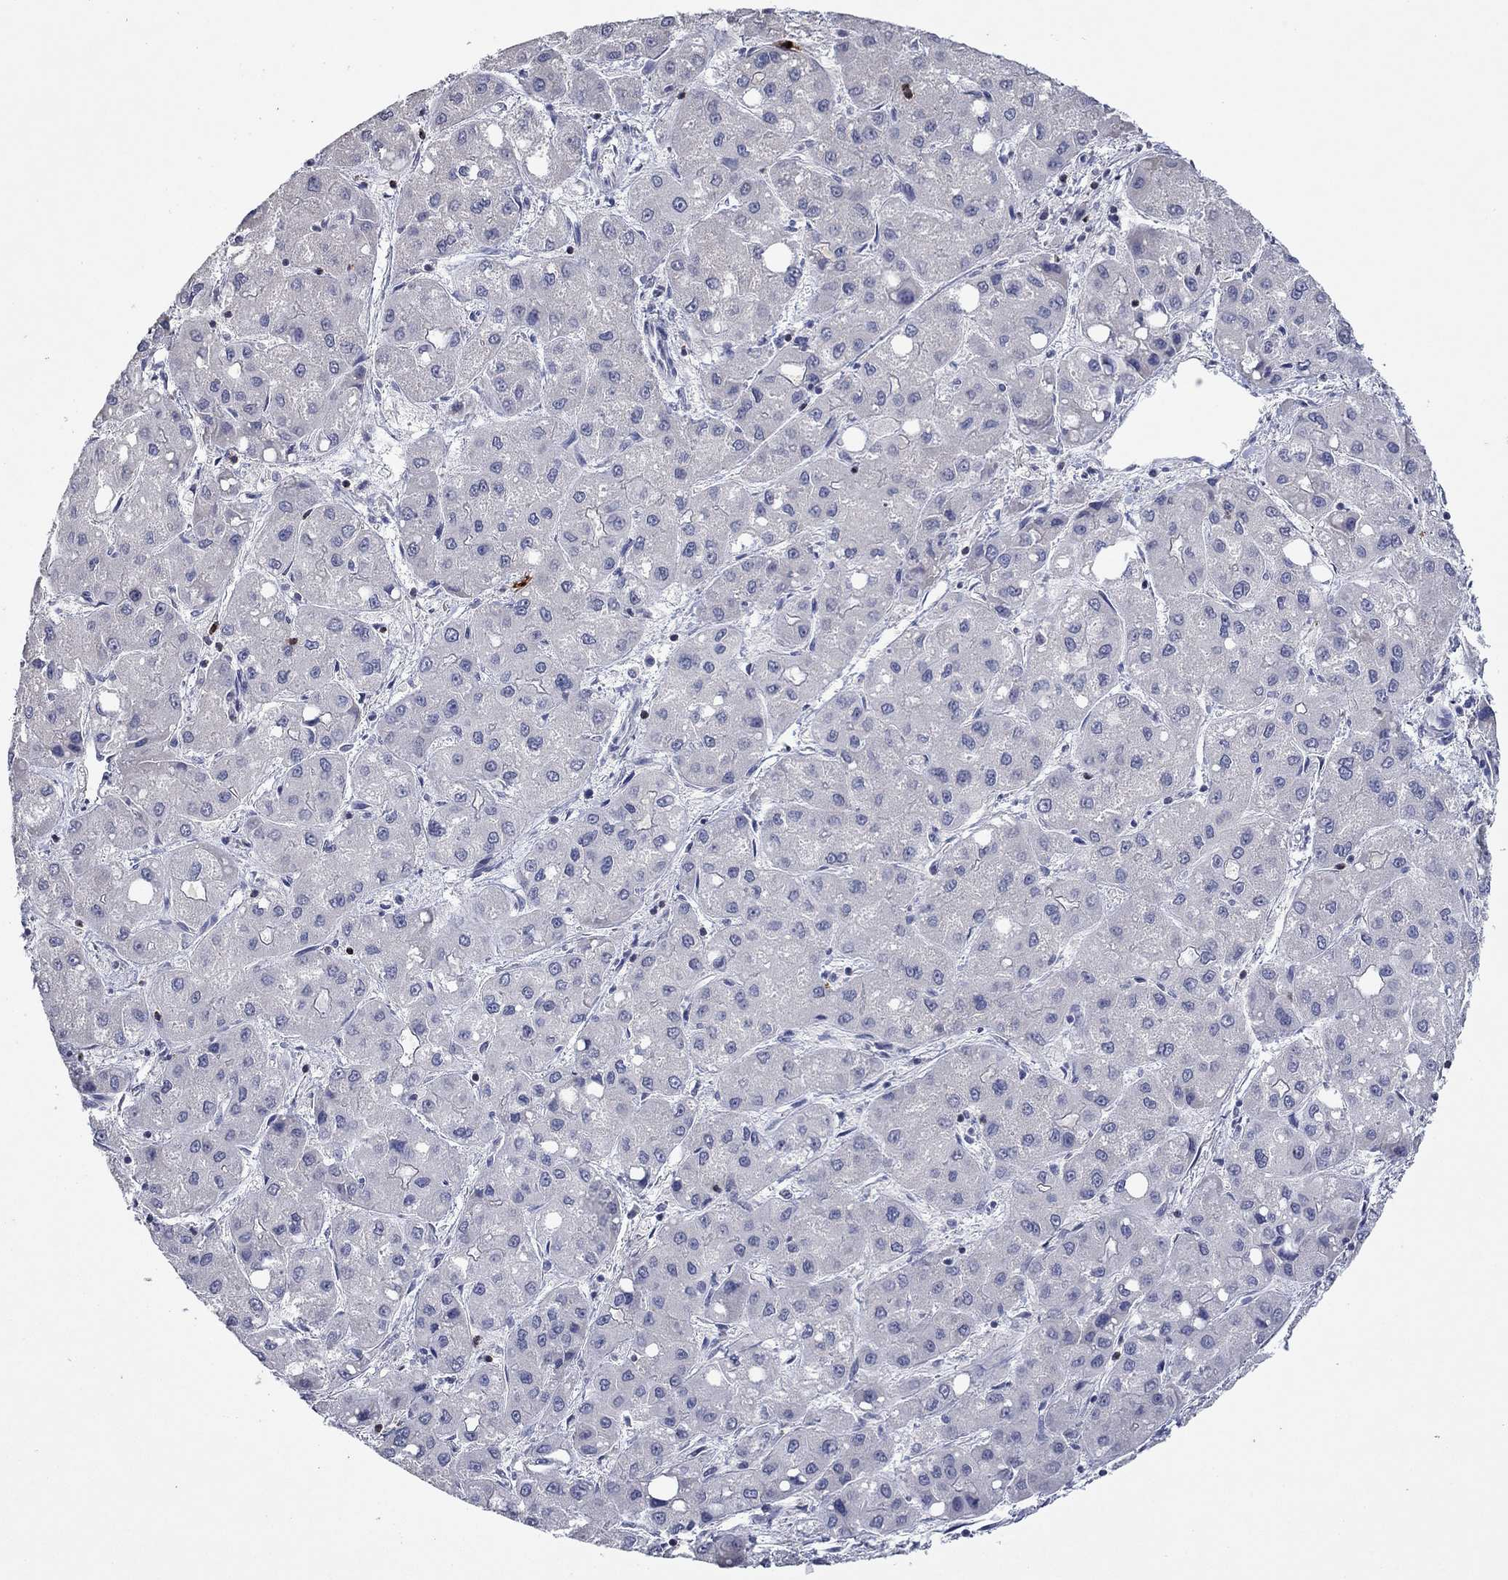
{"staining": {"intensity": "negative", "quantity": "none", "location": "none"}, "tissue": "liver cancer", "cell_type": "Tumor cells", "image_type": "cancer", "snomed": [{"axis": "morphology", "description": "Carcinoma, Hepatocellular, NOS"}, {"axis": "topography", "description": "Liver"}], "caption": "Hepatocellular carcinoma (liver) was stained to show a protein in brown. There is no significant staining in tumor cells.", "gene": "CCL5", "patient": {"sex": "male", "age": 73}}